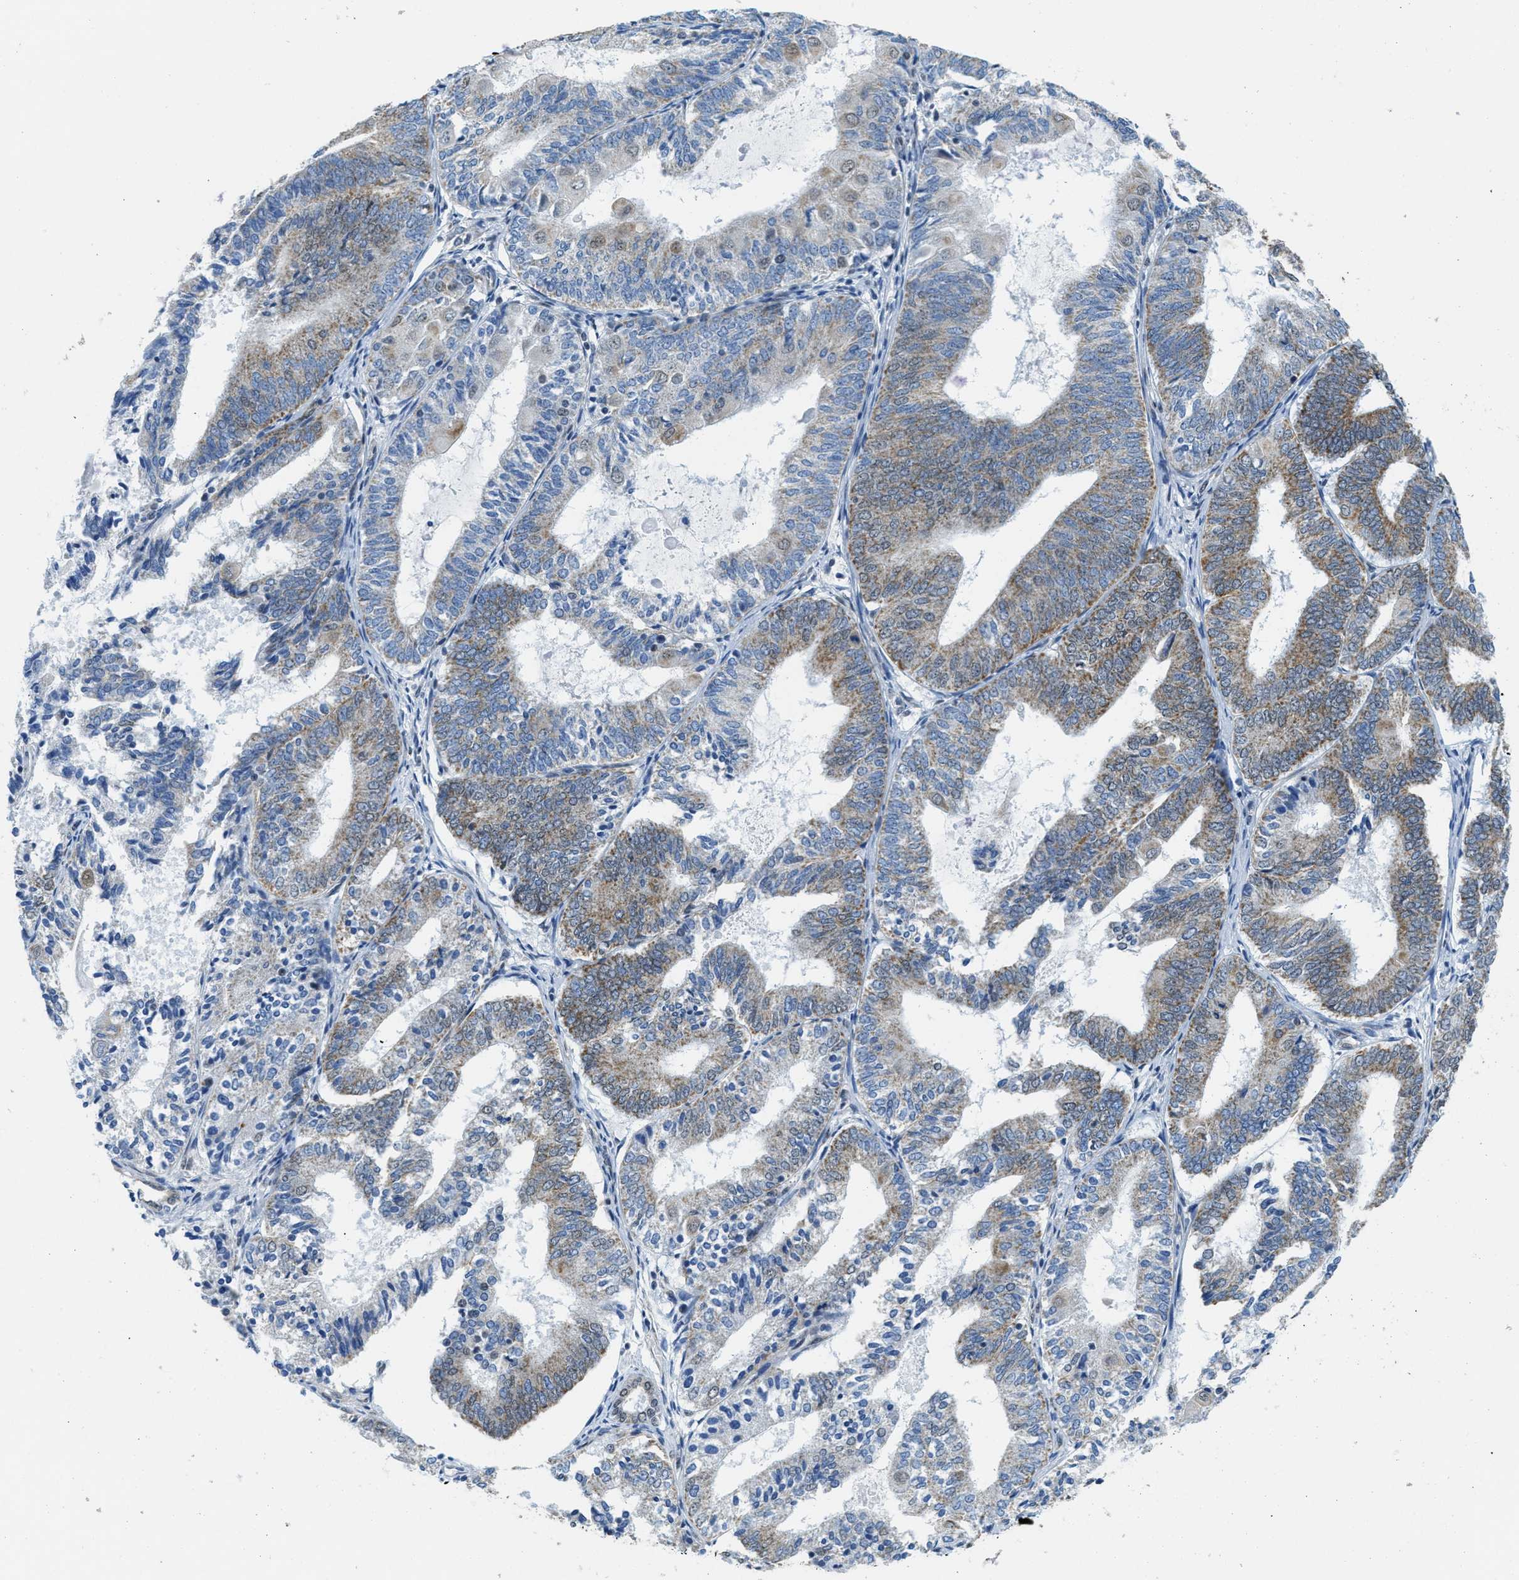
{"staining": {"intensity": "moderate", "quantity": ">75%", "location": "cytoplasmic/membranous"}, "tissue": "endometrial cancer", "cell_type": "Tumor cells", "image_type": "cancer", "snomed": [{"axis": "morphology", "description": "Adenocarcinoma, NOS"}, {"axis": "topography", "description": "Endometrium"}], "caption": "The photomicrograph shows immunohistochemical staining of endometrial adenocarcinoma. There is moderate cytoplasmic/membranous staining is seen in about >75% of tumor cells. (Brightfield microscopy of DAB IHC at high magnification).", "gene": "TOMM70", "patient": {"sex": "female", "age": 81}}